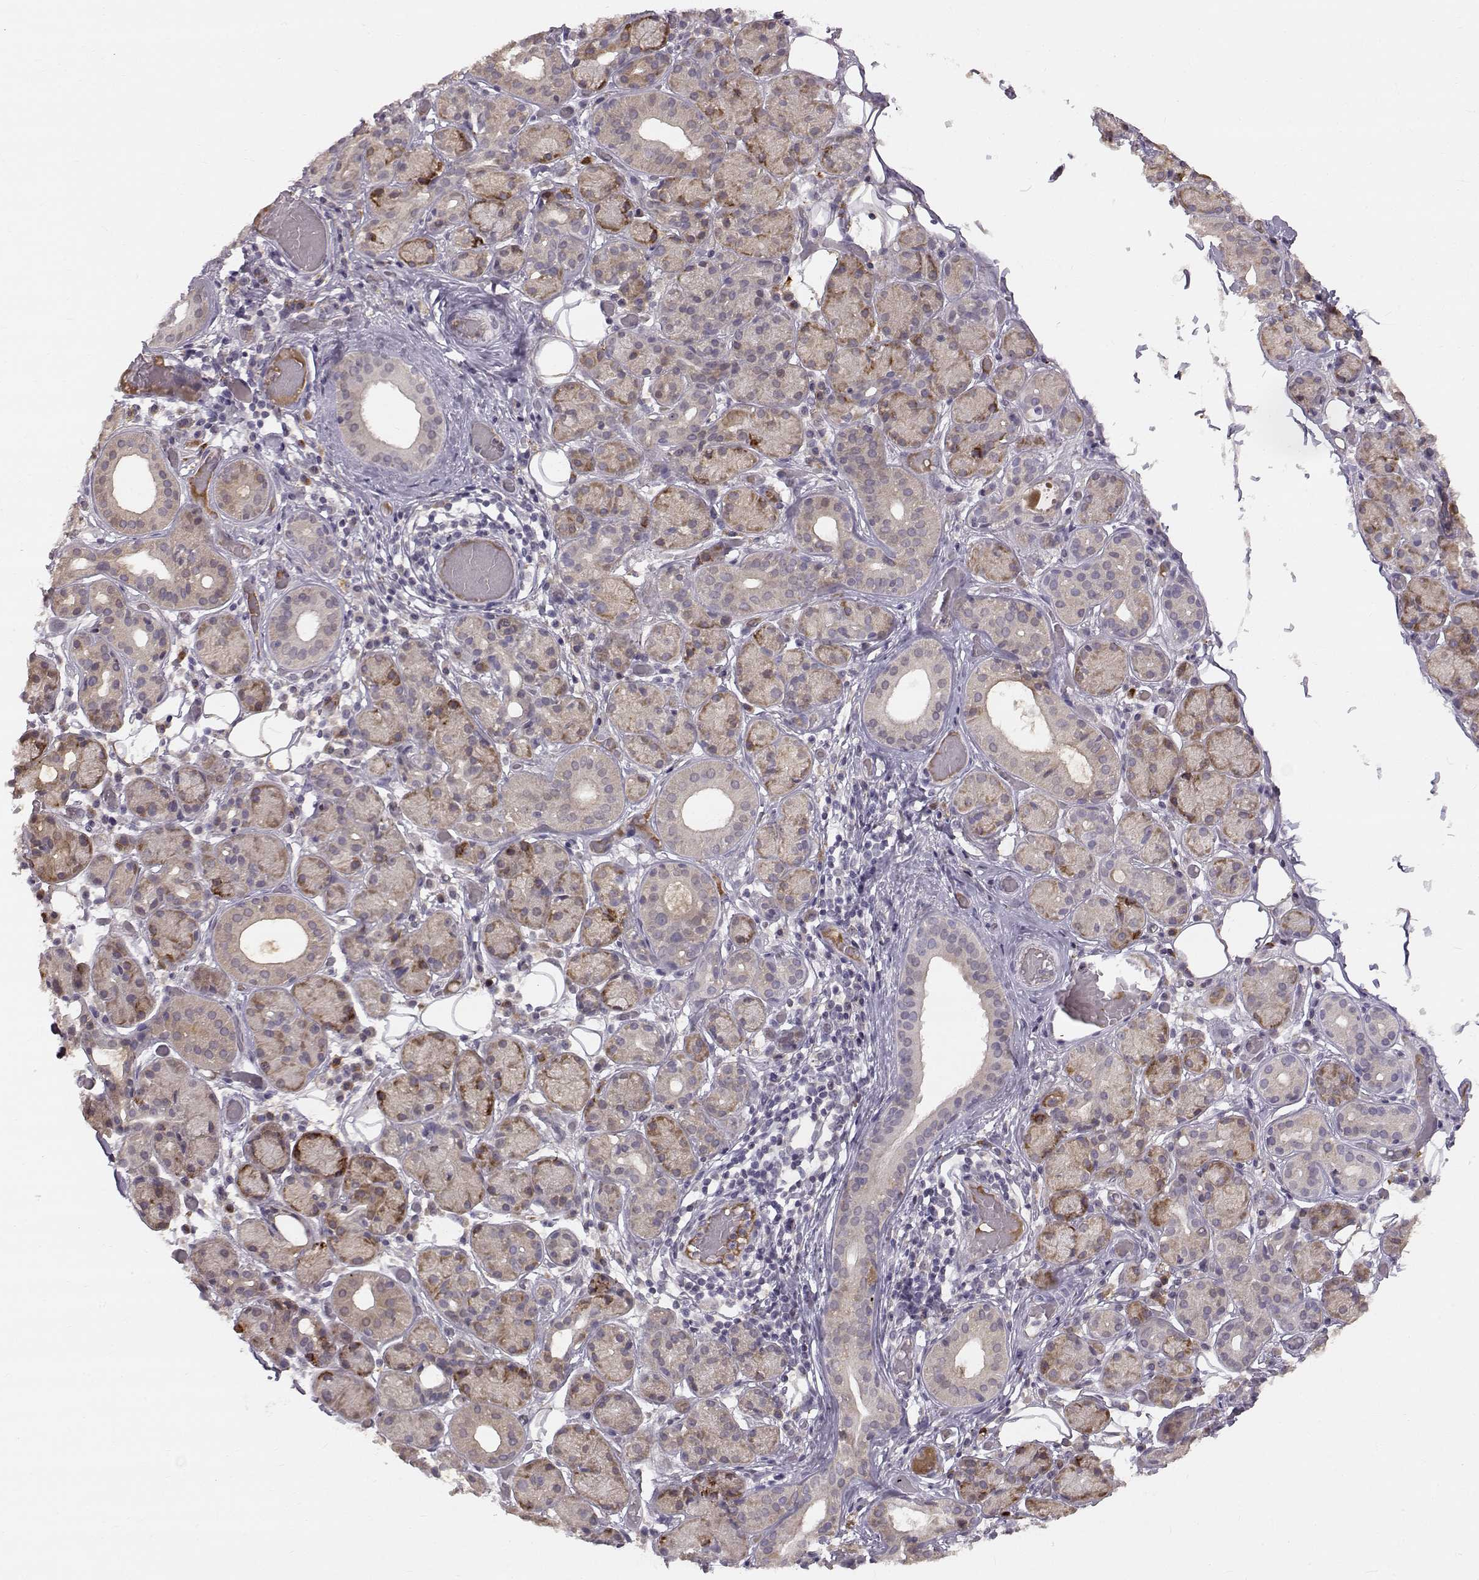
{"staining": {"intensity": "weak", "quantity": "25%-75%", "location": "cytoplasmic/membranous"}, "tissue": "salivary gland", "cell_type": "Glandular cells", "image_type": "normal", "snomed": [{"axis": "morphology", "description": "Normal tissue, NOS"}, {"axis": "topography", "description": "Salivary gland"}, {"axis": "topography", "description": "Peripheral nerve tissue"}], "caption": "Salivary gland stained for a protein (brown) displays weak cytoplasmic/membranous positive positivity in approximately 25%-75% of glandular cells.", "gene": "ACSL6", "patient": {"sex": "male", "age": 71}}